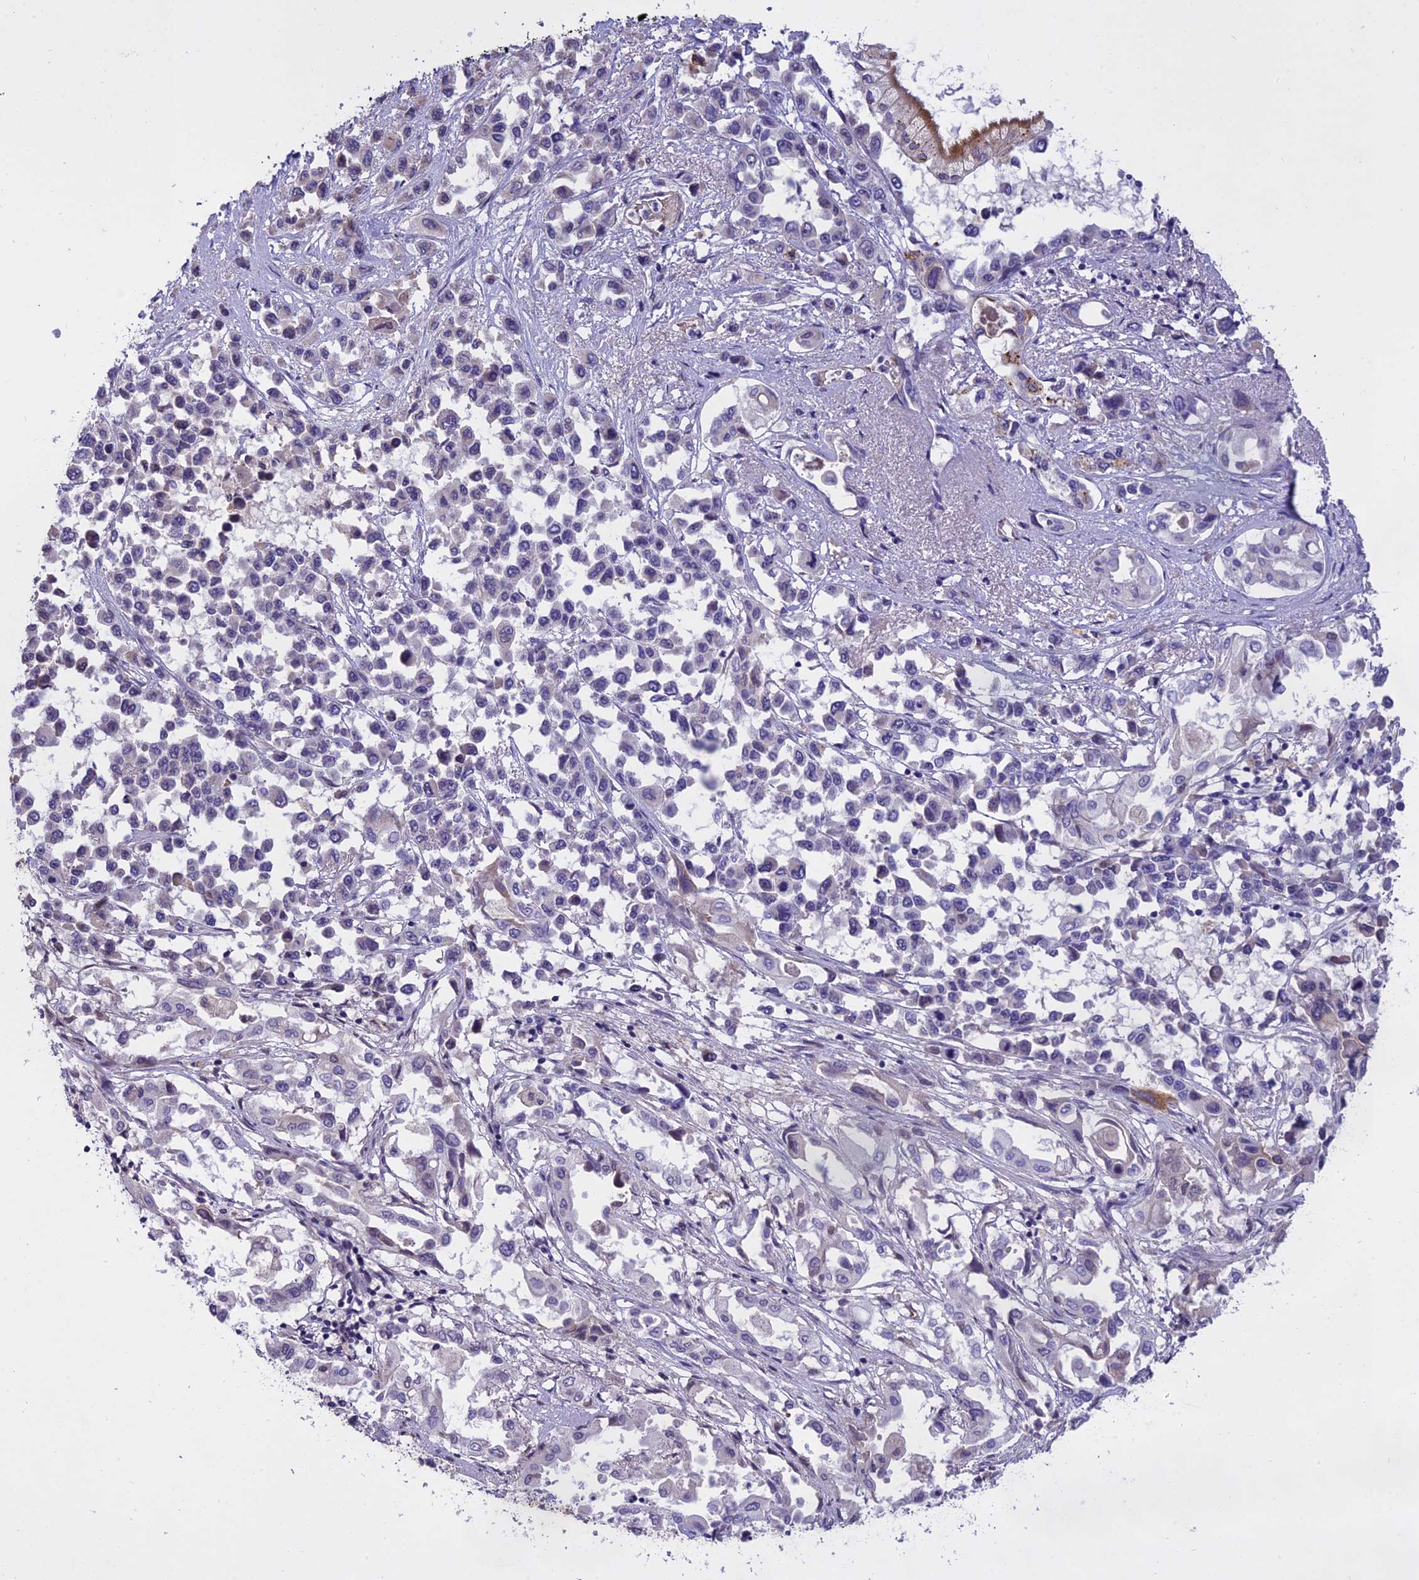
{"staining": {"intensity": "negative", "quantity": "none", "location": "none"}, "tissue": "pancreatic cancer", "cell_type": "Tumor cells", "image_type": "cancer", "snomed": [{"axis": "morphology", "description": "Adenocarcinoma, NOS"}, {"axis": "topography", "description": "Pancreas"}], "caption": "There is no significant positivity in tumor cells of pancreatic cancer.", "gene": "WFDC2", "patient": {"sex": "male", "age": 92}}